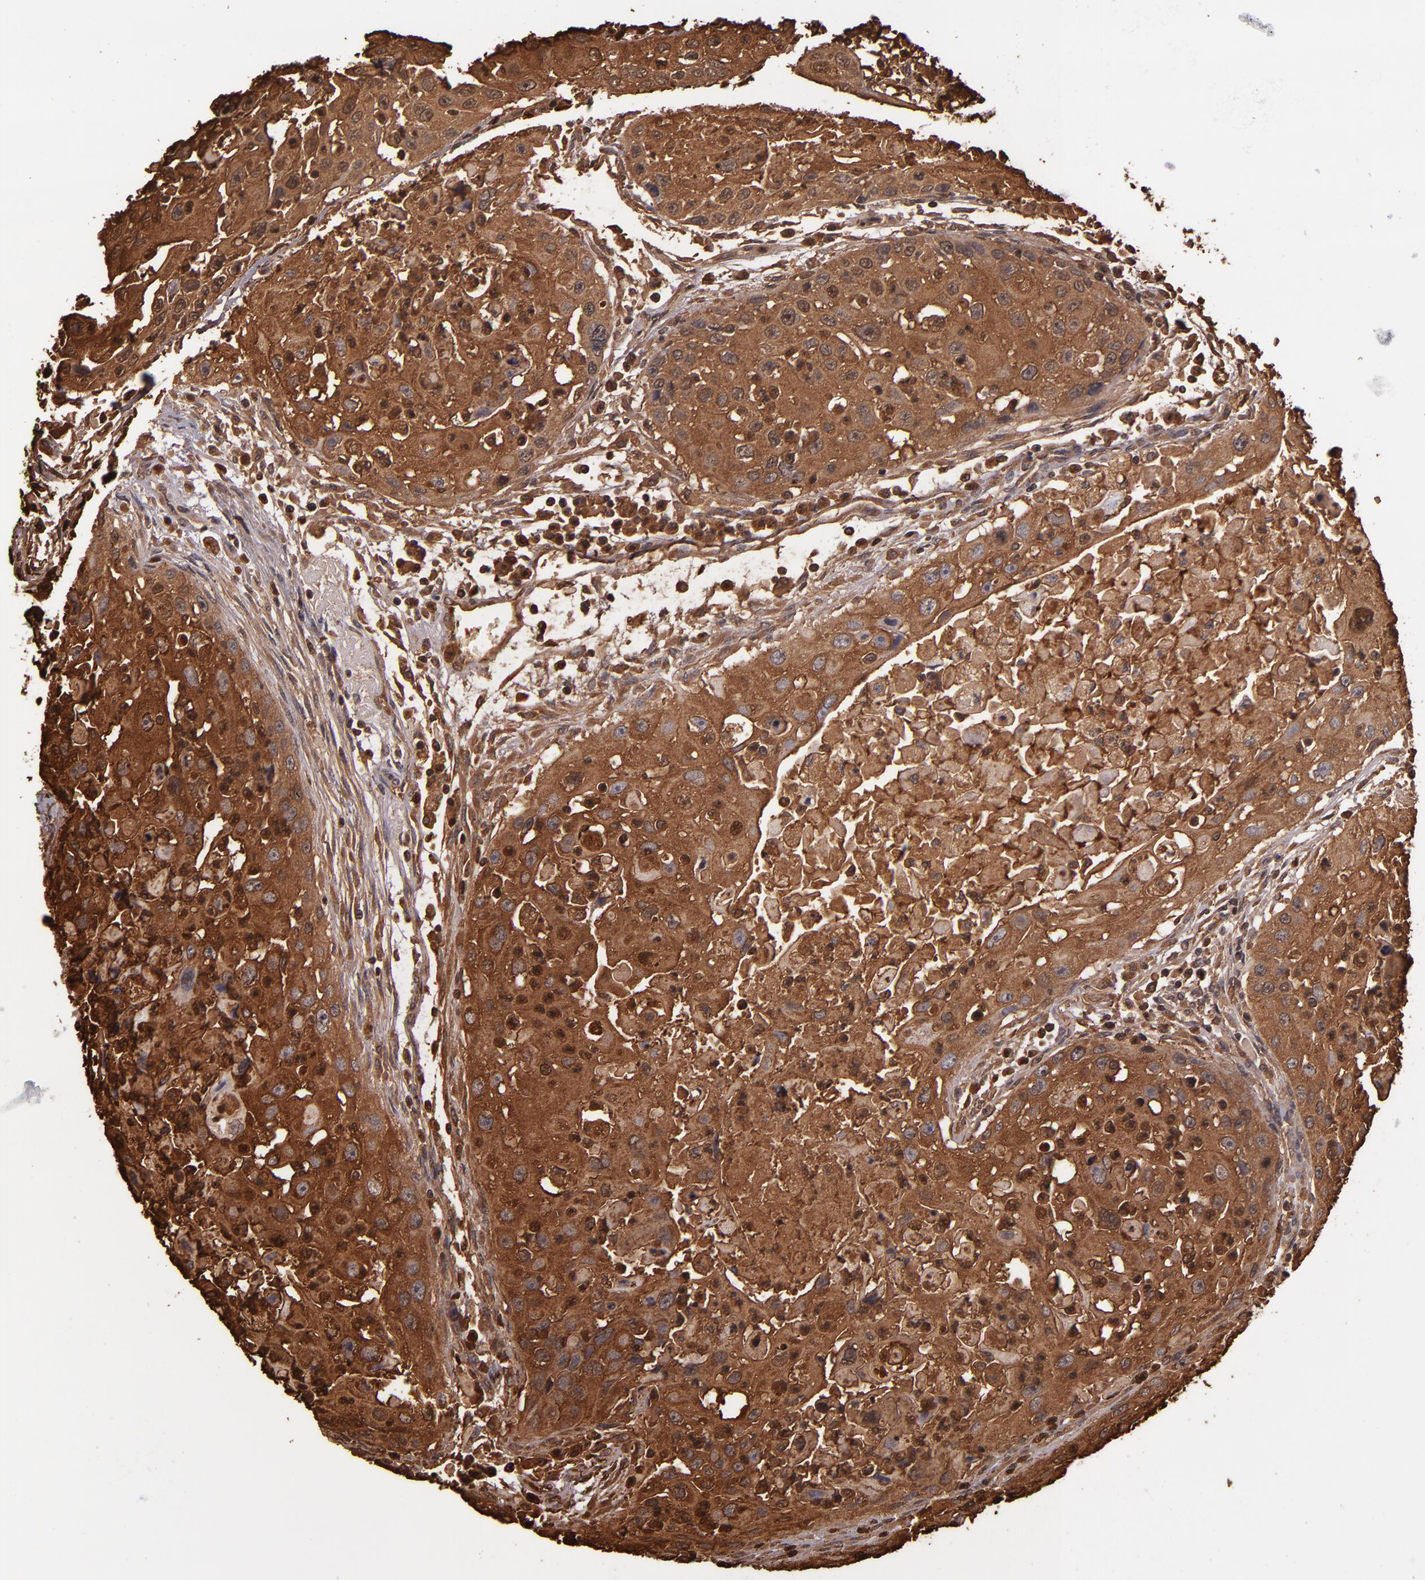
{"staining": {"intensity": "strong", "quantity": ">75%", "location": "cytoplasmic/membranous"}, "tissue": "head and neck cancer", "cell_type": "Tumor cells", "image_type": "cancer", "snomed": [{"axis": "morphology", "description": "Squamous cell carcinoma, NOS"}, {"axis": "topography", "description": "Head-Neck"}], "caption": "Brown immunohistochemical staining in human head and neck squamous cell carcinoma shows strong cytoplasmic/membranous expression in about >75% of tumor cells.", "gene": "IVL", "patient": {"sex": "male", "age": 64}}